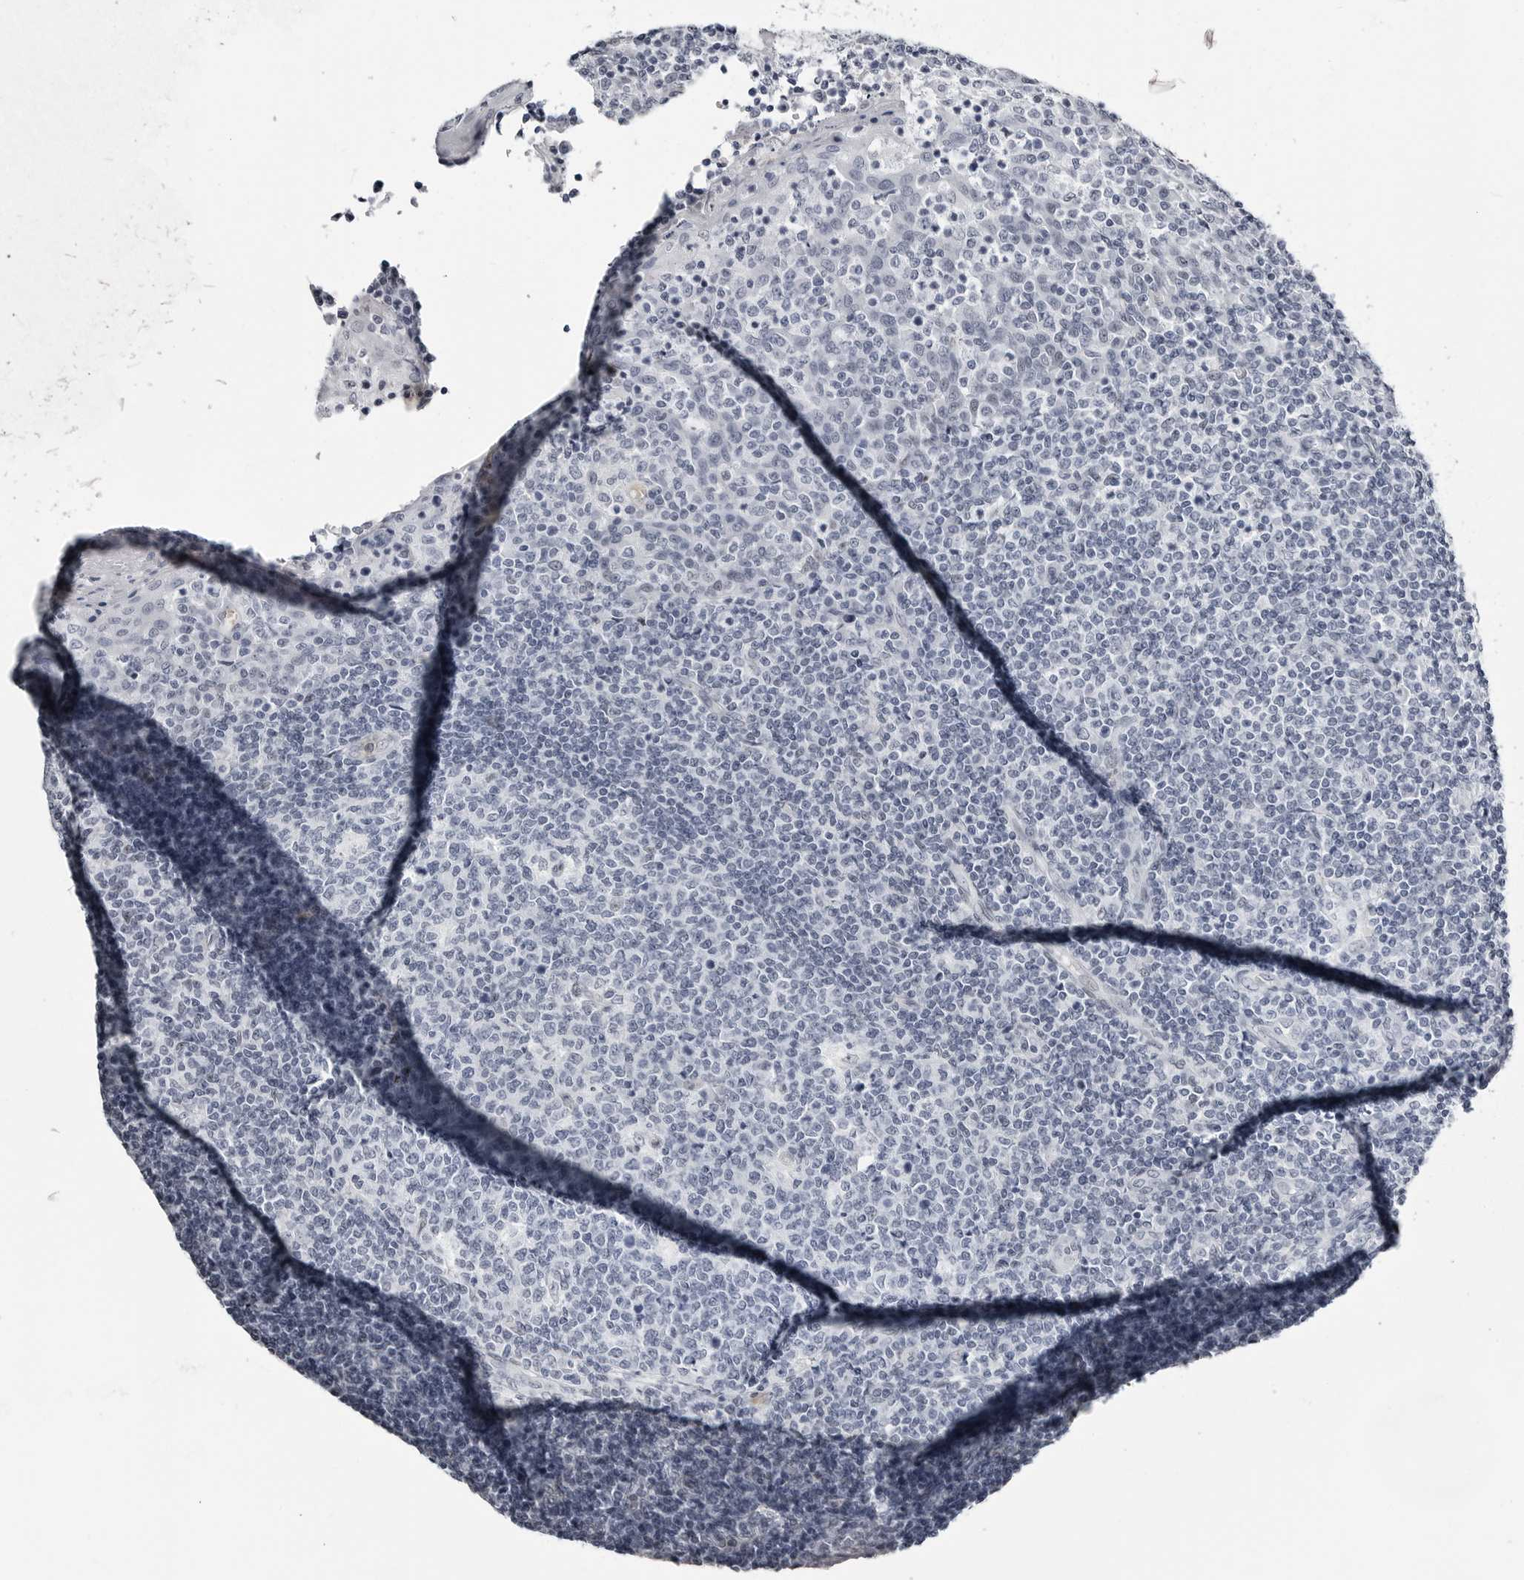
{"staining": {"intensity": "negative", "quantity": "none", "location": "none"}, "tissue": "tonsil", "cell_type": "Germinal center cells", "image_type": "normal", "snomed": [{"axis": "morphology", "description": "Normal tissue, NOS"}, {"axis": "topography", "description": "Tonsil"}], "caption": "Immunohistochemistry (IHC) micrograph of unremarkable tonsil: tonsil stained with DAB reveals no significant protein staining in germinal center cells. Nuclei are stained in blue.", "gene": "VEZF1", "patient": {"sex": "female", "age": 19}}